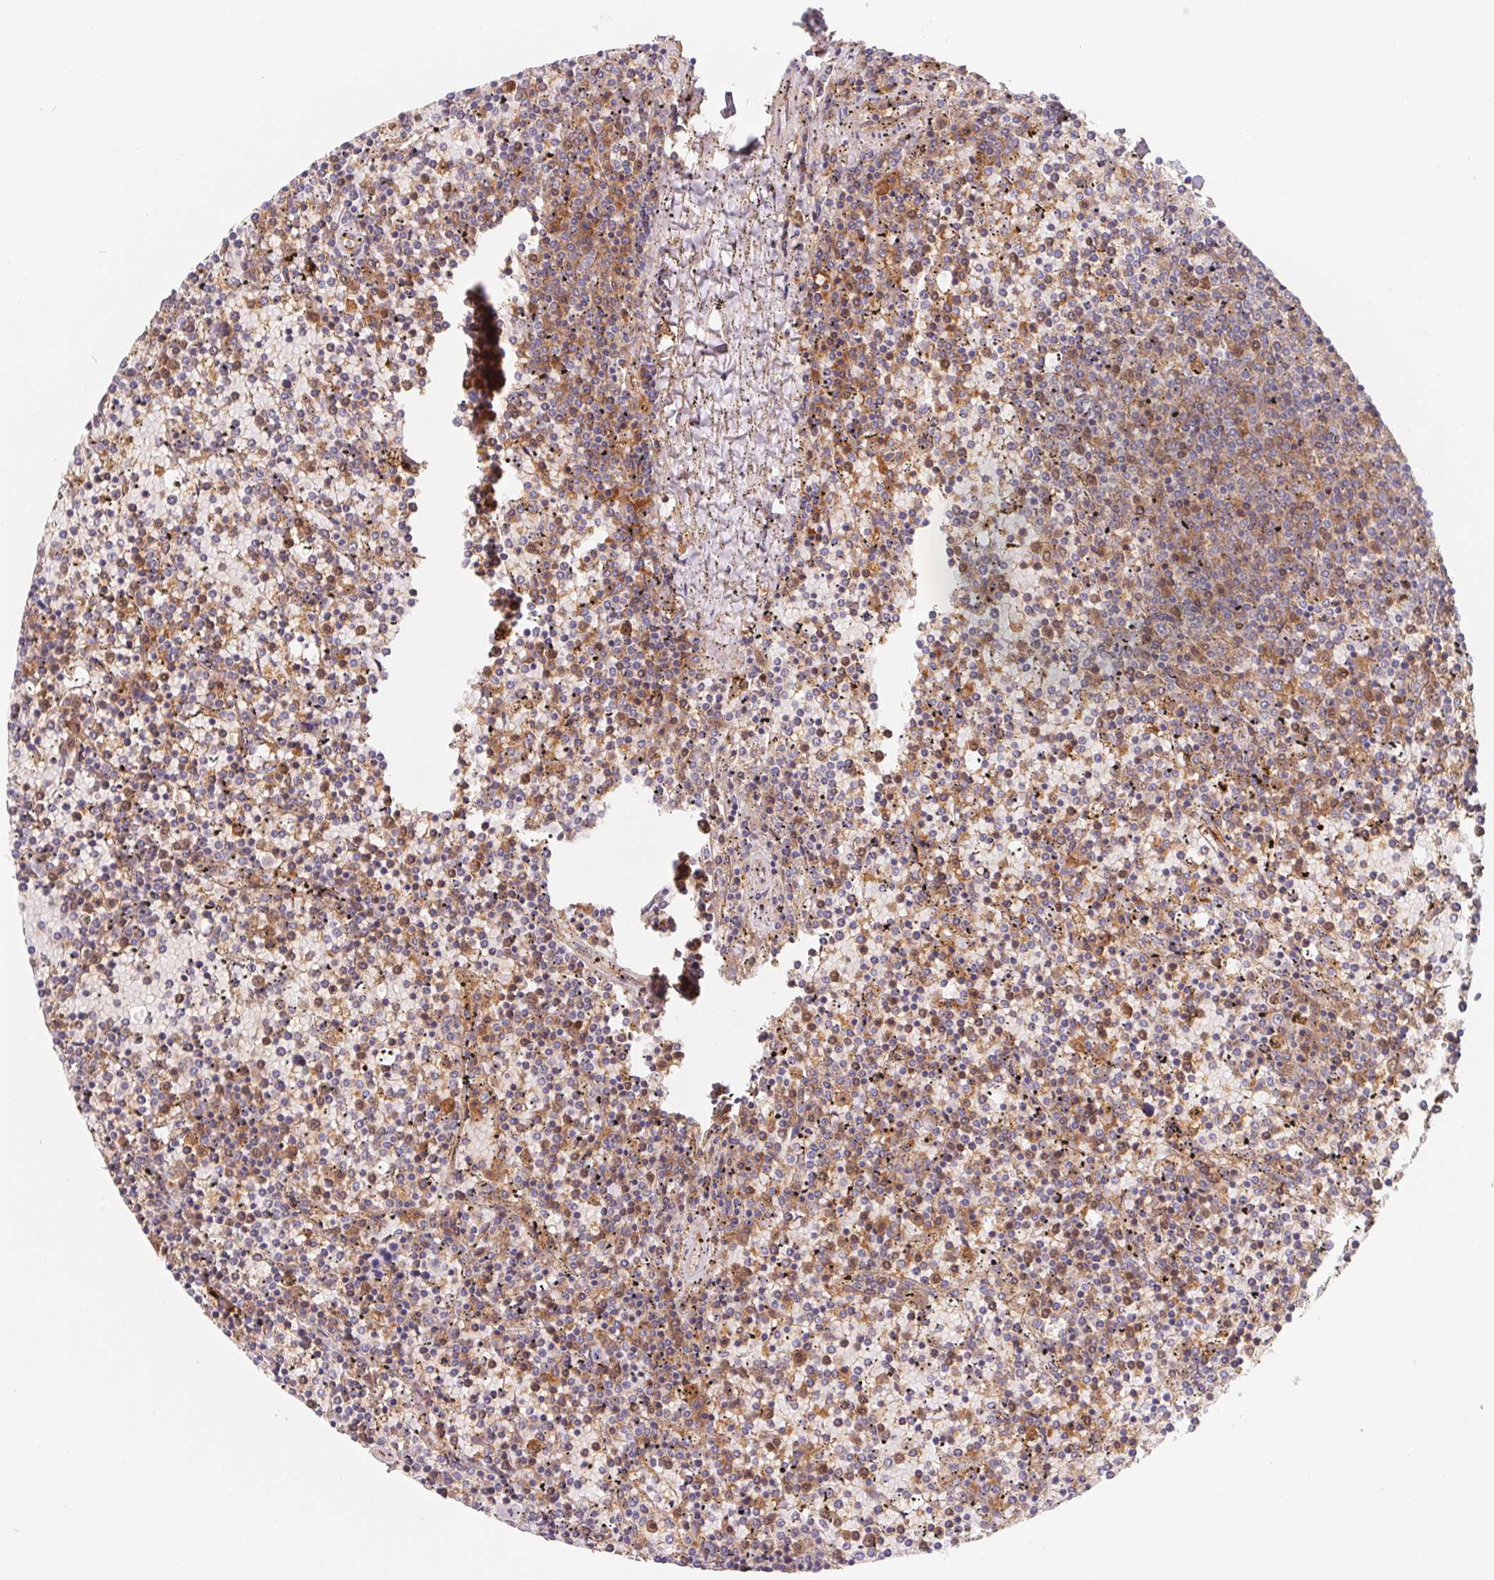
{"staining": {"intensity": "moderate", "quantity": "<25%", "location": "cytoplasmic/membranous"}, "tissue": "lymphoma", "cell_type": "Tumor cells", "image_type": "cancer", "snomed": [{"axis": "morphology", "description": "Malignant lymphoma, non-Hodgkin's type, Low grade"}, {"axis": "topography", "description": "Spleen"}], "caption": "An IHC histopathology image of neoplastic tissue is shown. Protein staining in brown highlights moderate cytoplasmic/membranous positivity in lymphoma within tumor cells. The staining was performed using DAB (3,3'-diaminobenzidine), with brown indicating positive protein expression. Nuclei are stained blue with hematoxylin.", "gene": "LPA", "patient": {"sex": "female", "age": 77}}